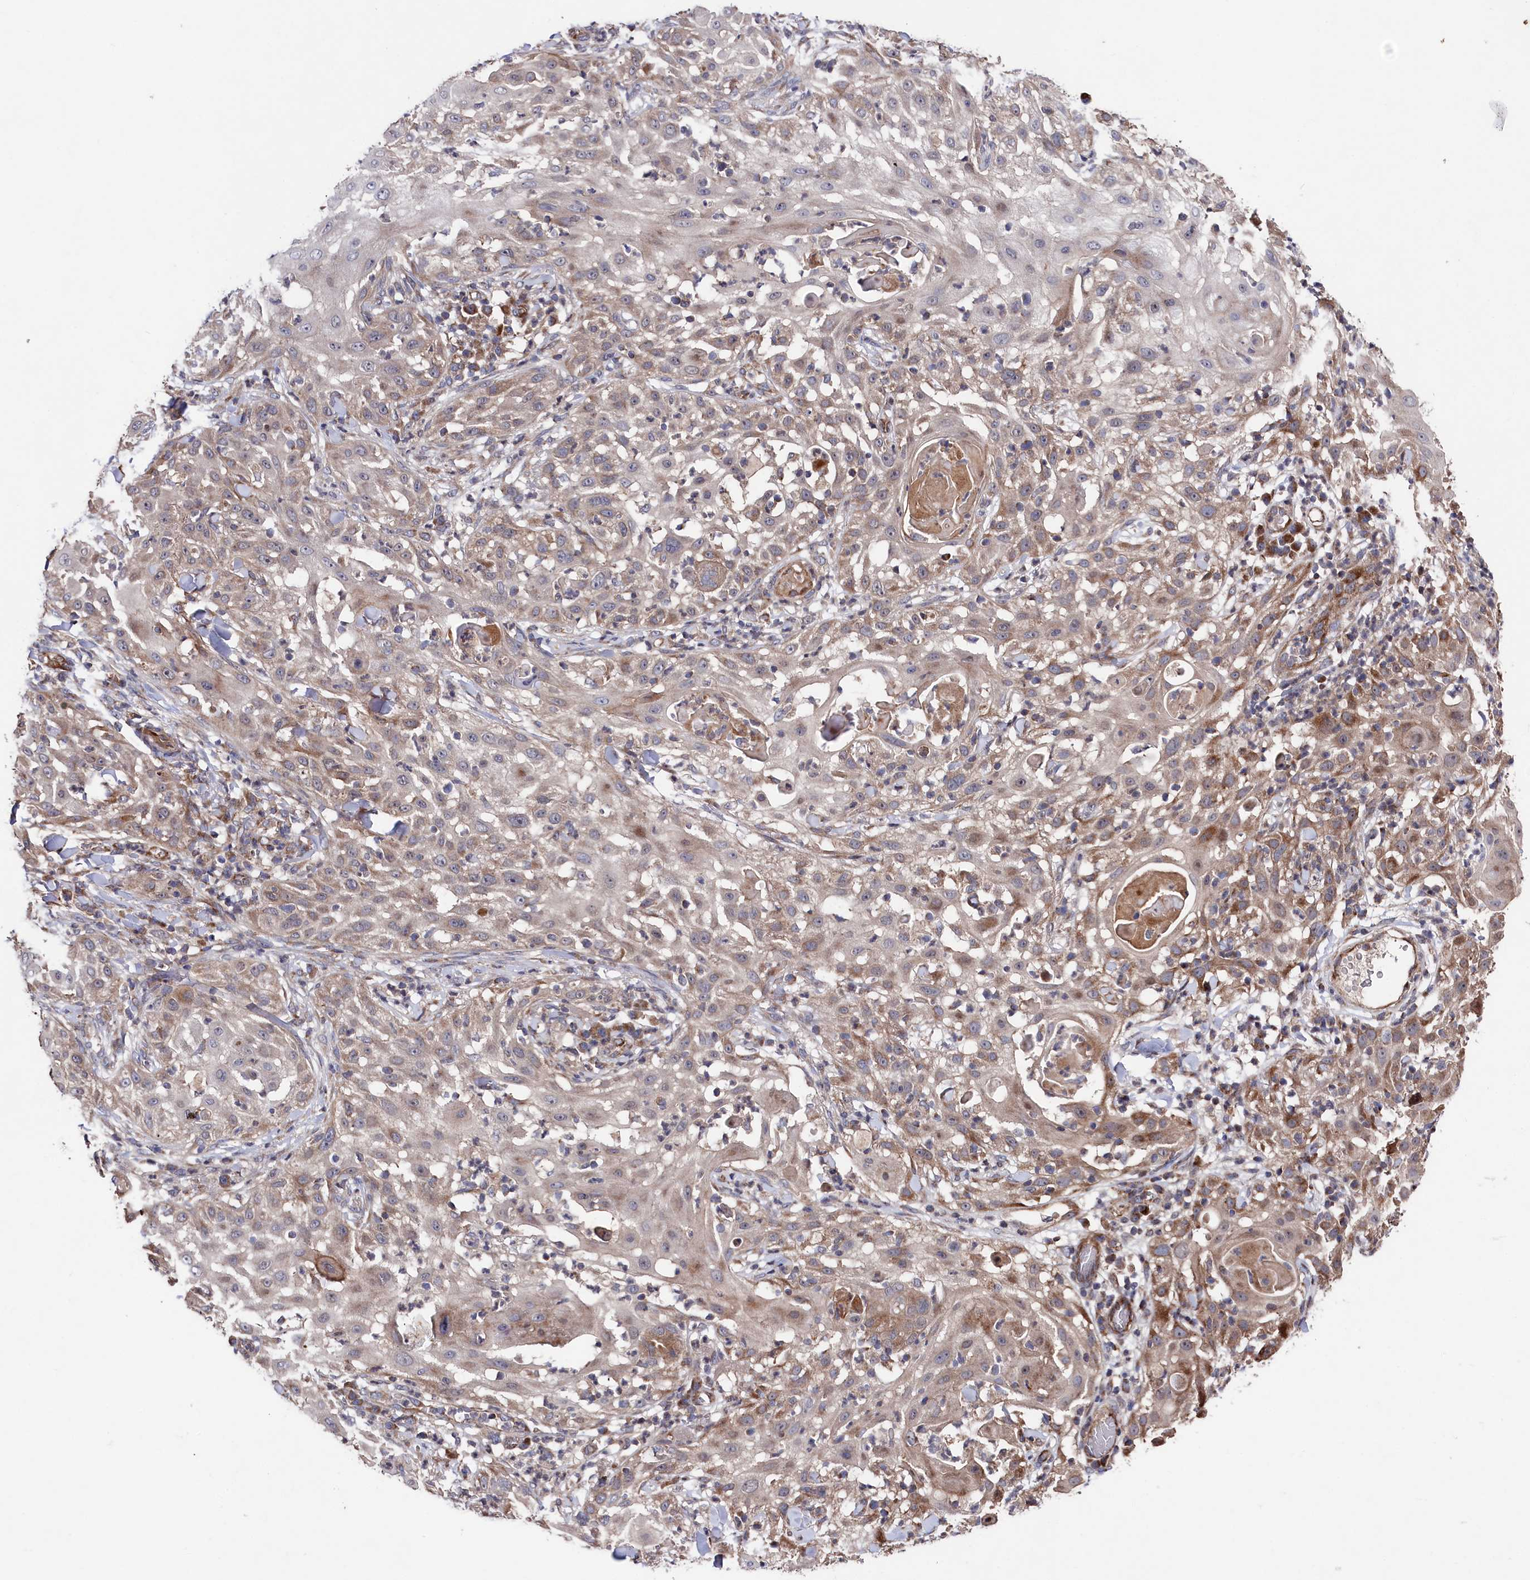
{"staining": {"intensity": "moderate", "quantity": "25%-75%", "location": "cytoplasmic/membranous"}, "tissue": "skin cancer", "cell_type": "Tumor cells", "image_type": "cancer", "snomed": [{"axis": "morphology", "description": "Squamous cell carcinoma, NOS"}, {"axis": "topography", "description": "Skin"}], "caption": "Human squamous cell carcinoma (skin) stained with a brown dye demonstrates moderate cytoplasmic/membranous positive expression in about 25%-75% of tumor cells.", "gene": "SUPV3L1", "patient": {"sex": "female", "age": 44}}